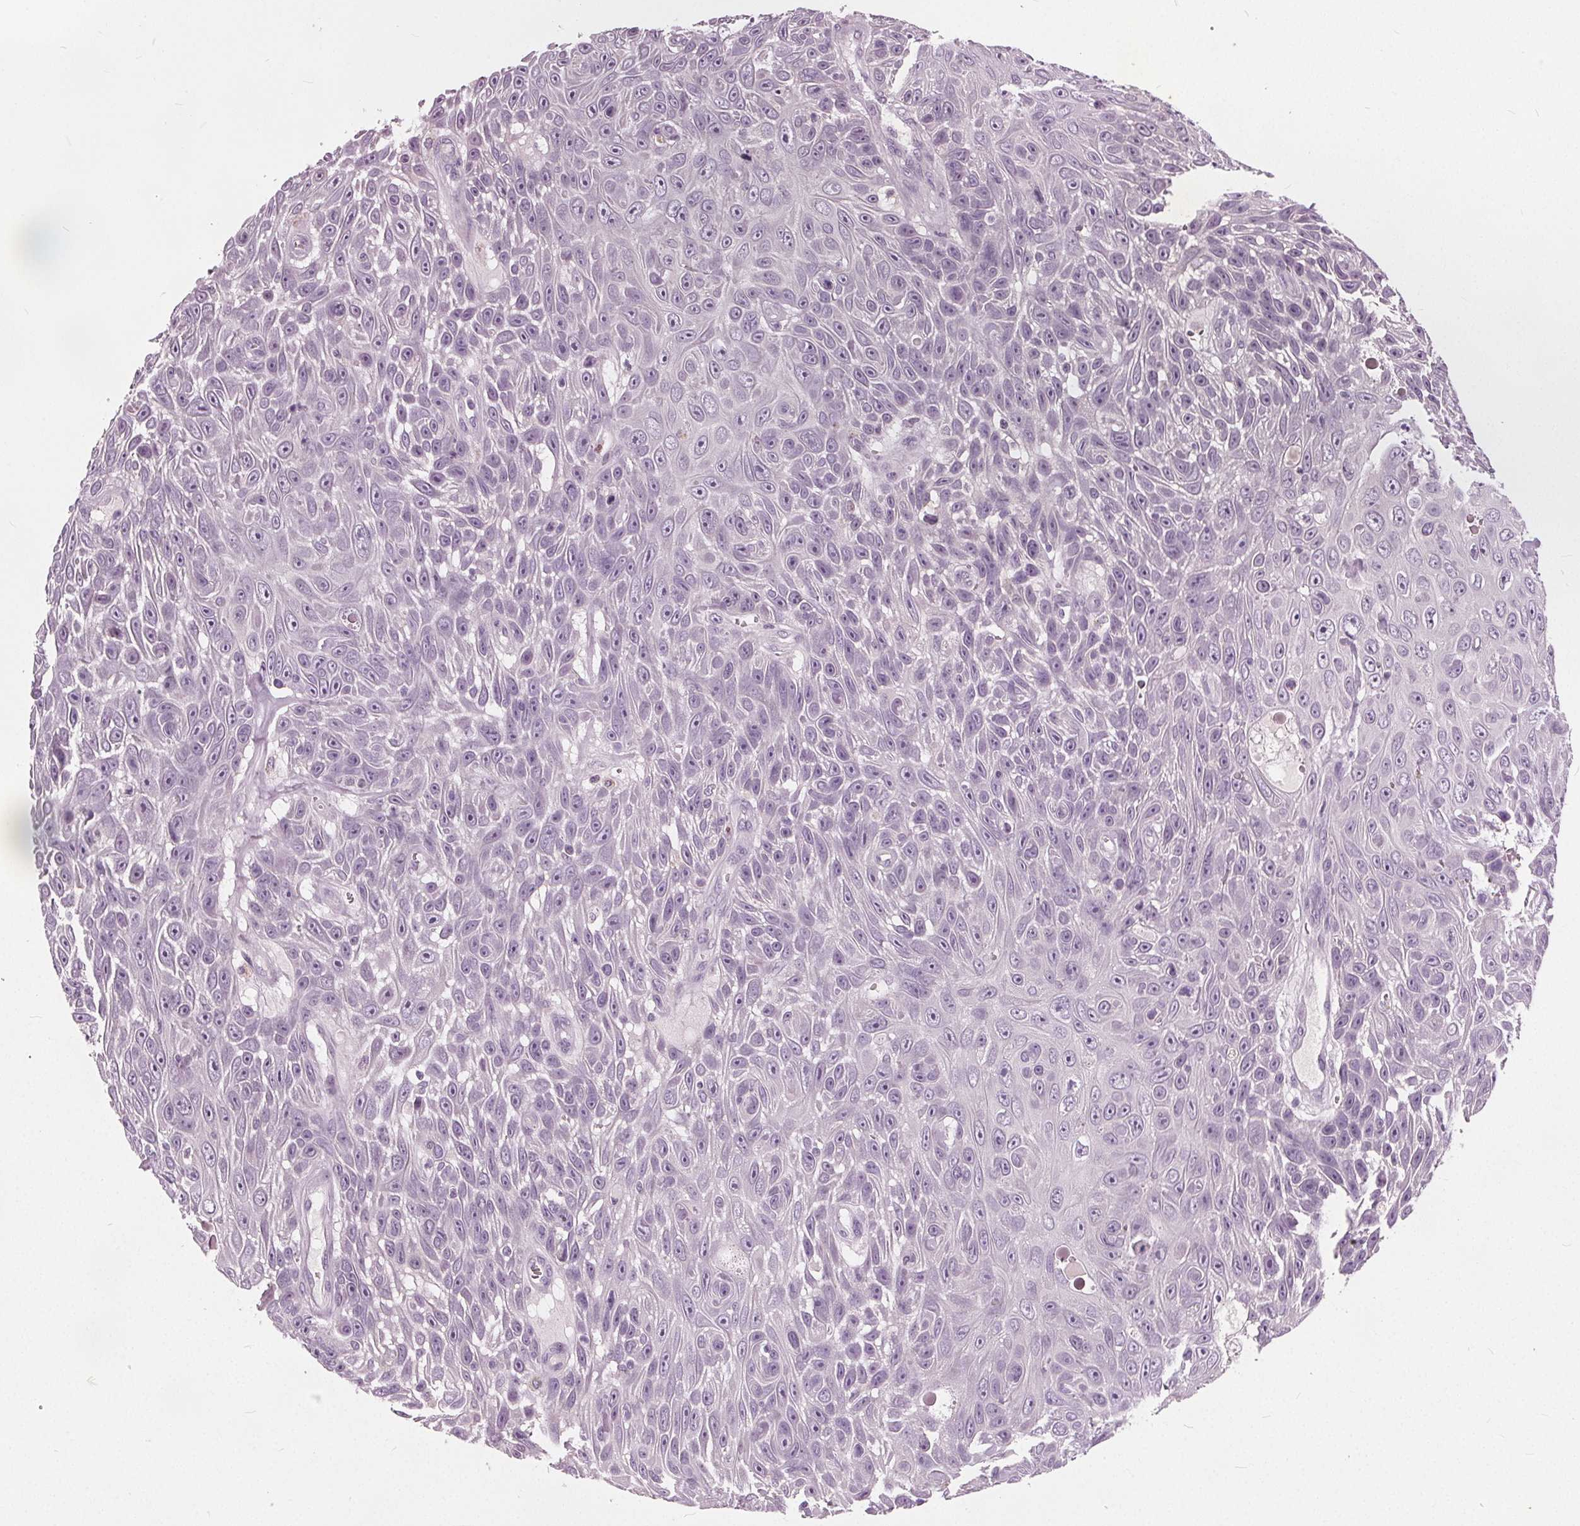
{"staining": {"intensity": "negative", "quantity": "none", "location": "none"}, "tissue": "skin cancer", "cell_type": "Tumor cells", "image_type": "cancer", "snomed": [{"axis": "morphology", "description": "Squamous cell carcinoma, NOS"}, {"axis": "topography", "description": "Skin"}], "caption": "This is an IHC photomicrograph of squamous cell carcinoma (skin). There is no expression in tumor cells.", "gene": "TKFC", "patient": {"sex": "male", "age": 82}}